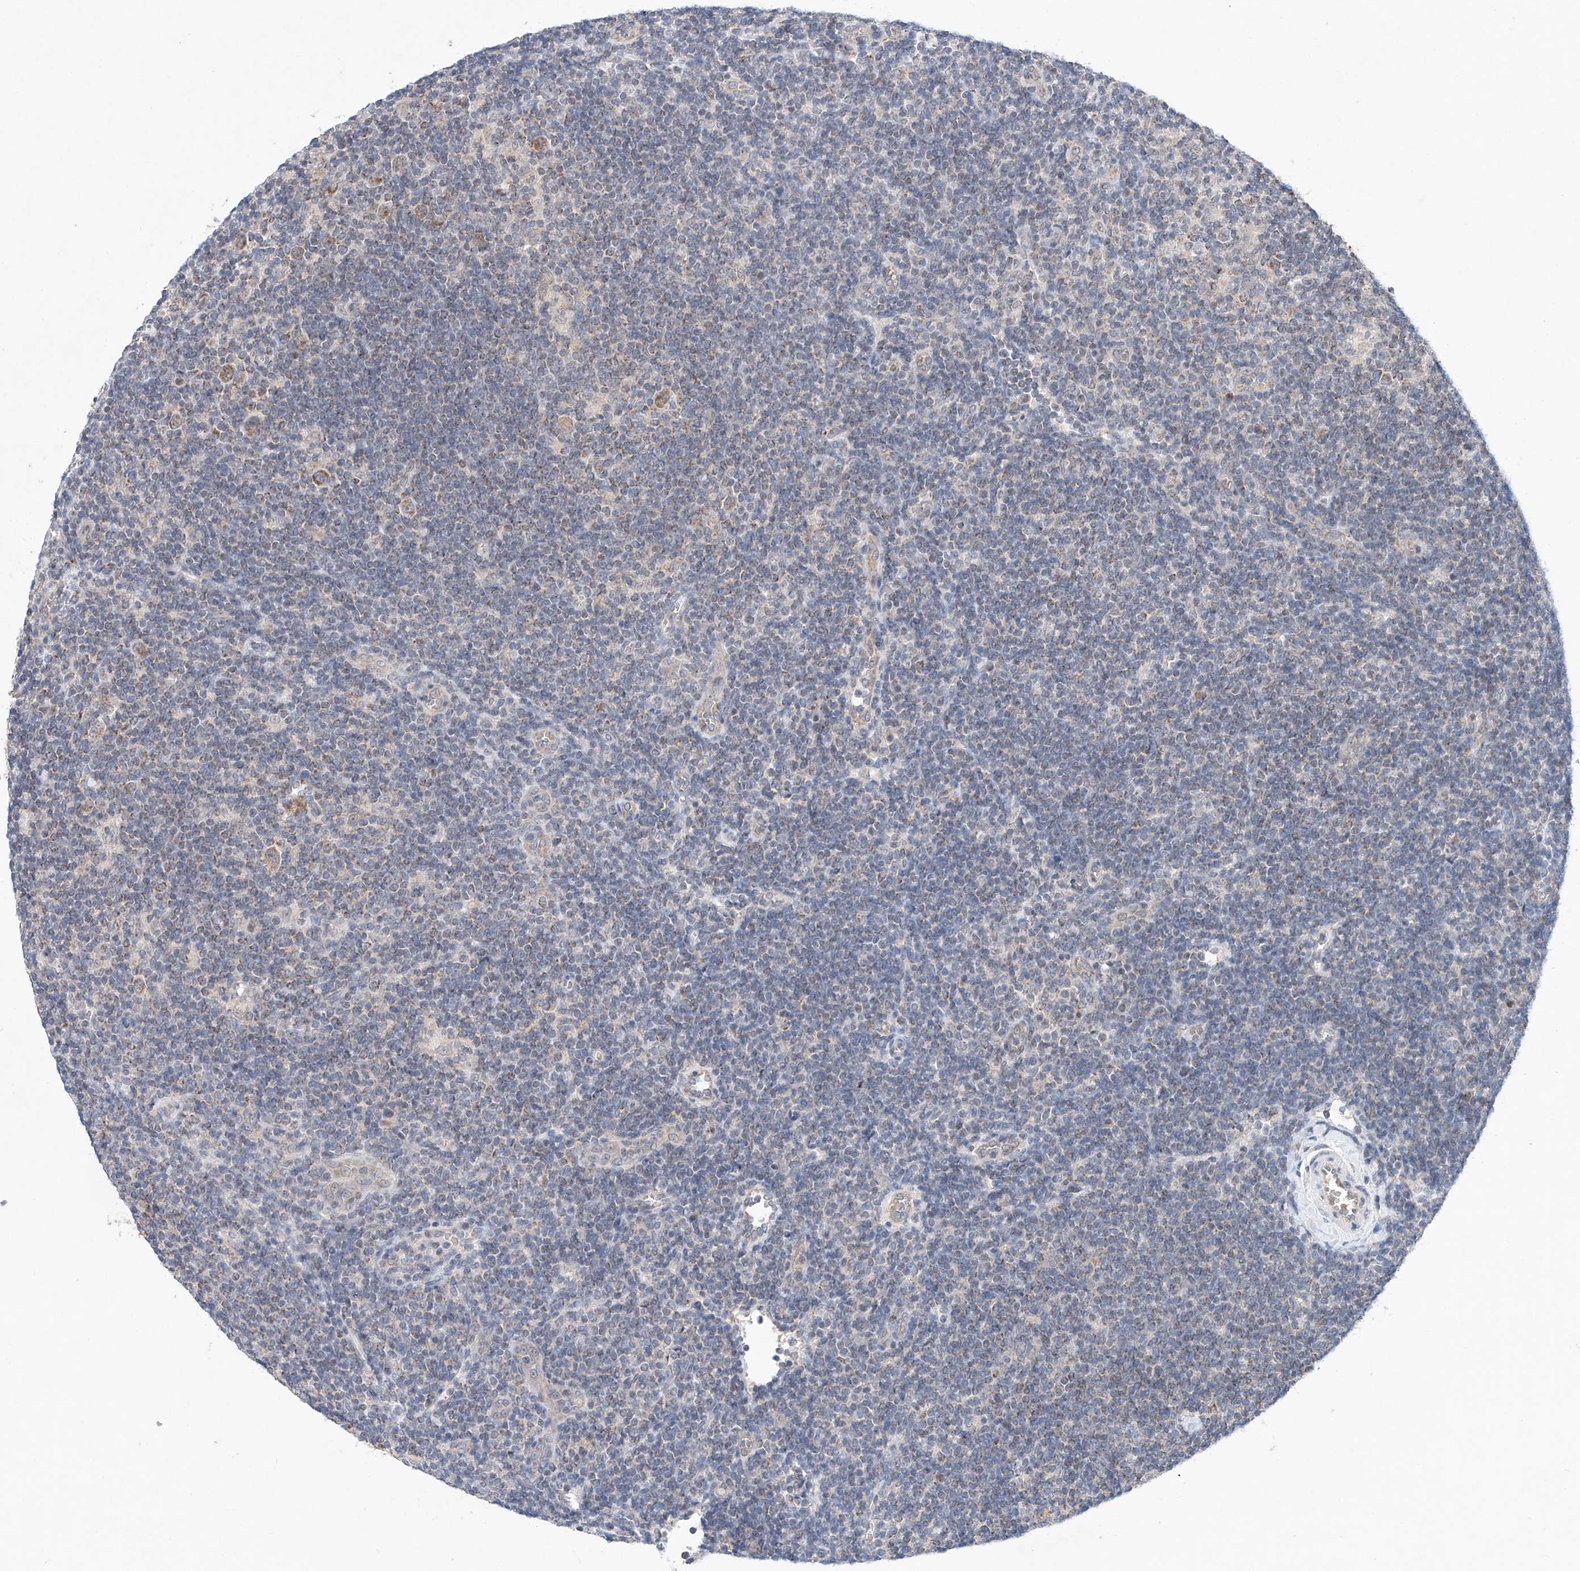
{"staining": {"intensity": "negative", "quantity": "none", "location": "none"}, "tissue": "lymphoma", "cell_type": "Tumor cells", "image_type": "cancer", "snomed": [{"axis": "morphology", "description": "Hodgkin's disease, NOS"}, {"axis": "topography", "description": "Lymph node"}], "caption": "Image shows no protein expression in tumor cells of Hodgkin's disease tissue.", "gene": "FASTK", "patient": {"sex": "female", "age": 57}}